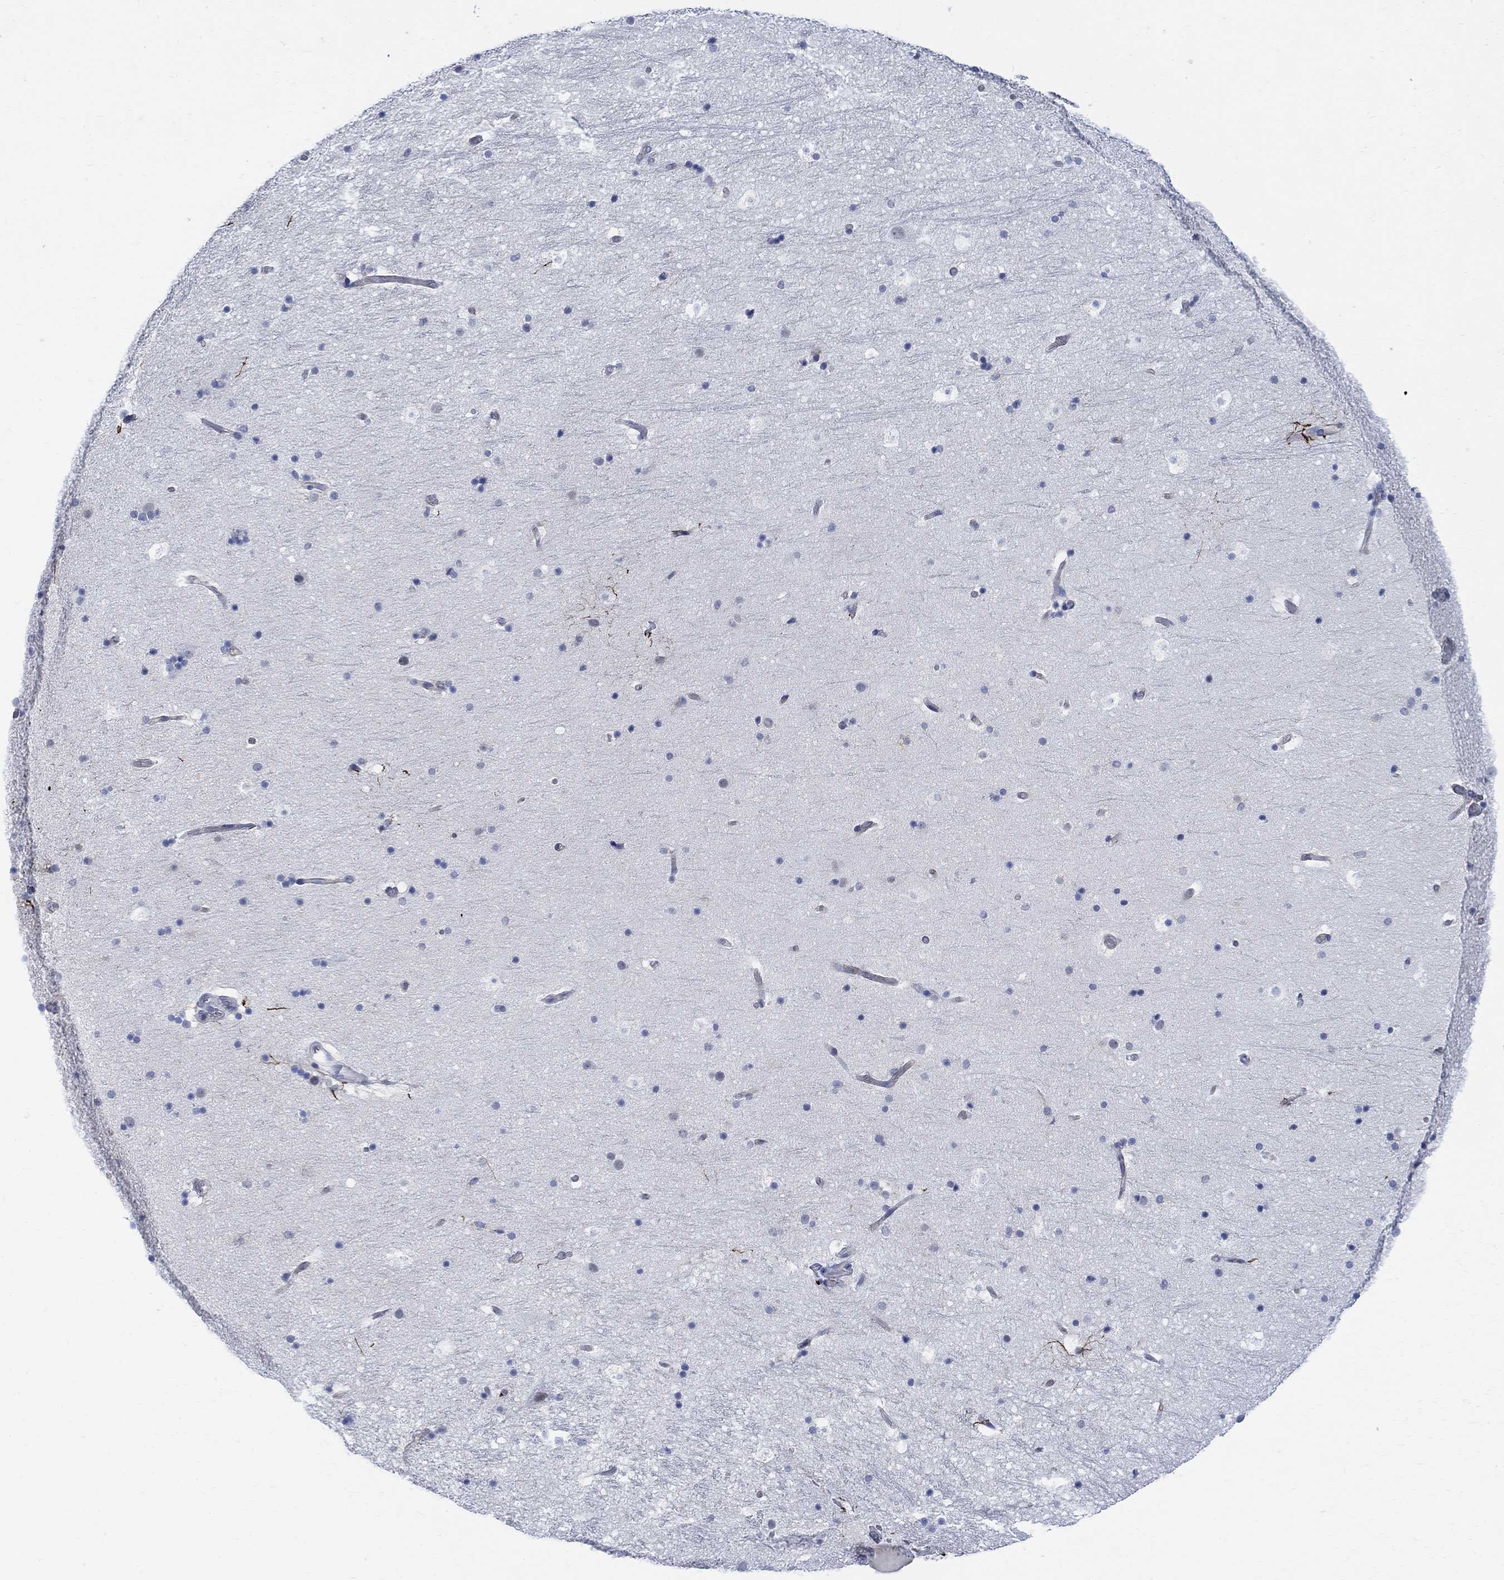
{"staining": {"intensity": "strong", "quantity": "<25%", "location": "cytoplasmic/membranous"}, "tissue": "hippocampus", "cell_type": "Glial cells", "image_type": "normal", "snomed": [{"axis": "morphology", "description": "Normal tissue, NOS"}, {"axis": "topography", "description": "Hippocampus"}], "caption": "Glial cells exhibit medium levels of strong cytoplasmic/membranous expression in approximately <25% of cells in unremarkable human hippocampus.", "gene": "PHF21B", "patient": {"sex": "male", "age": 51}}